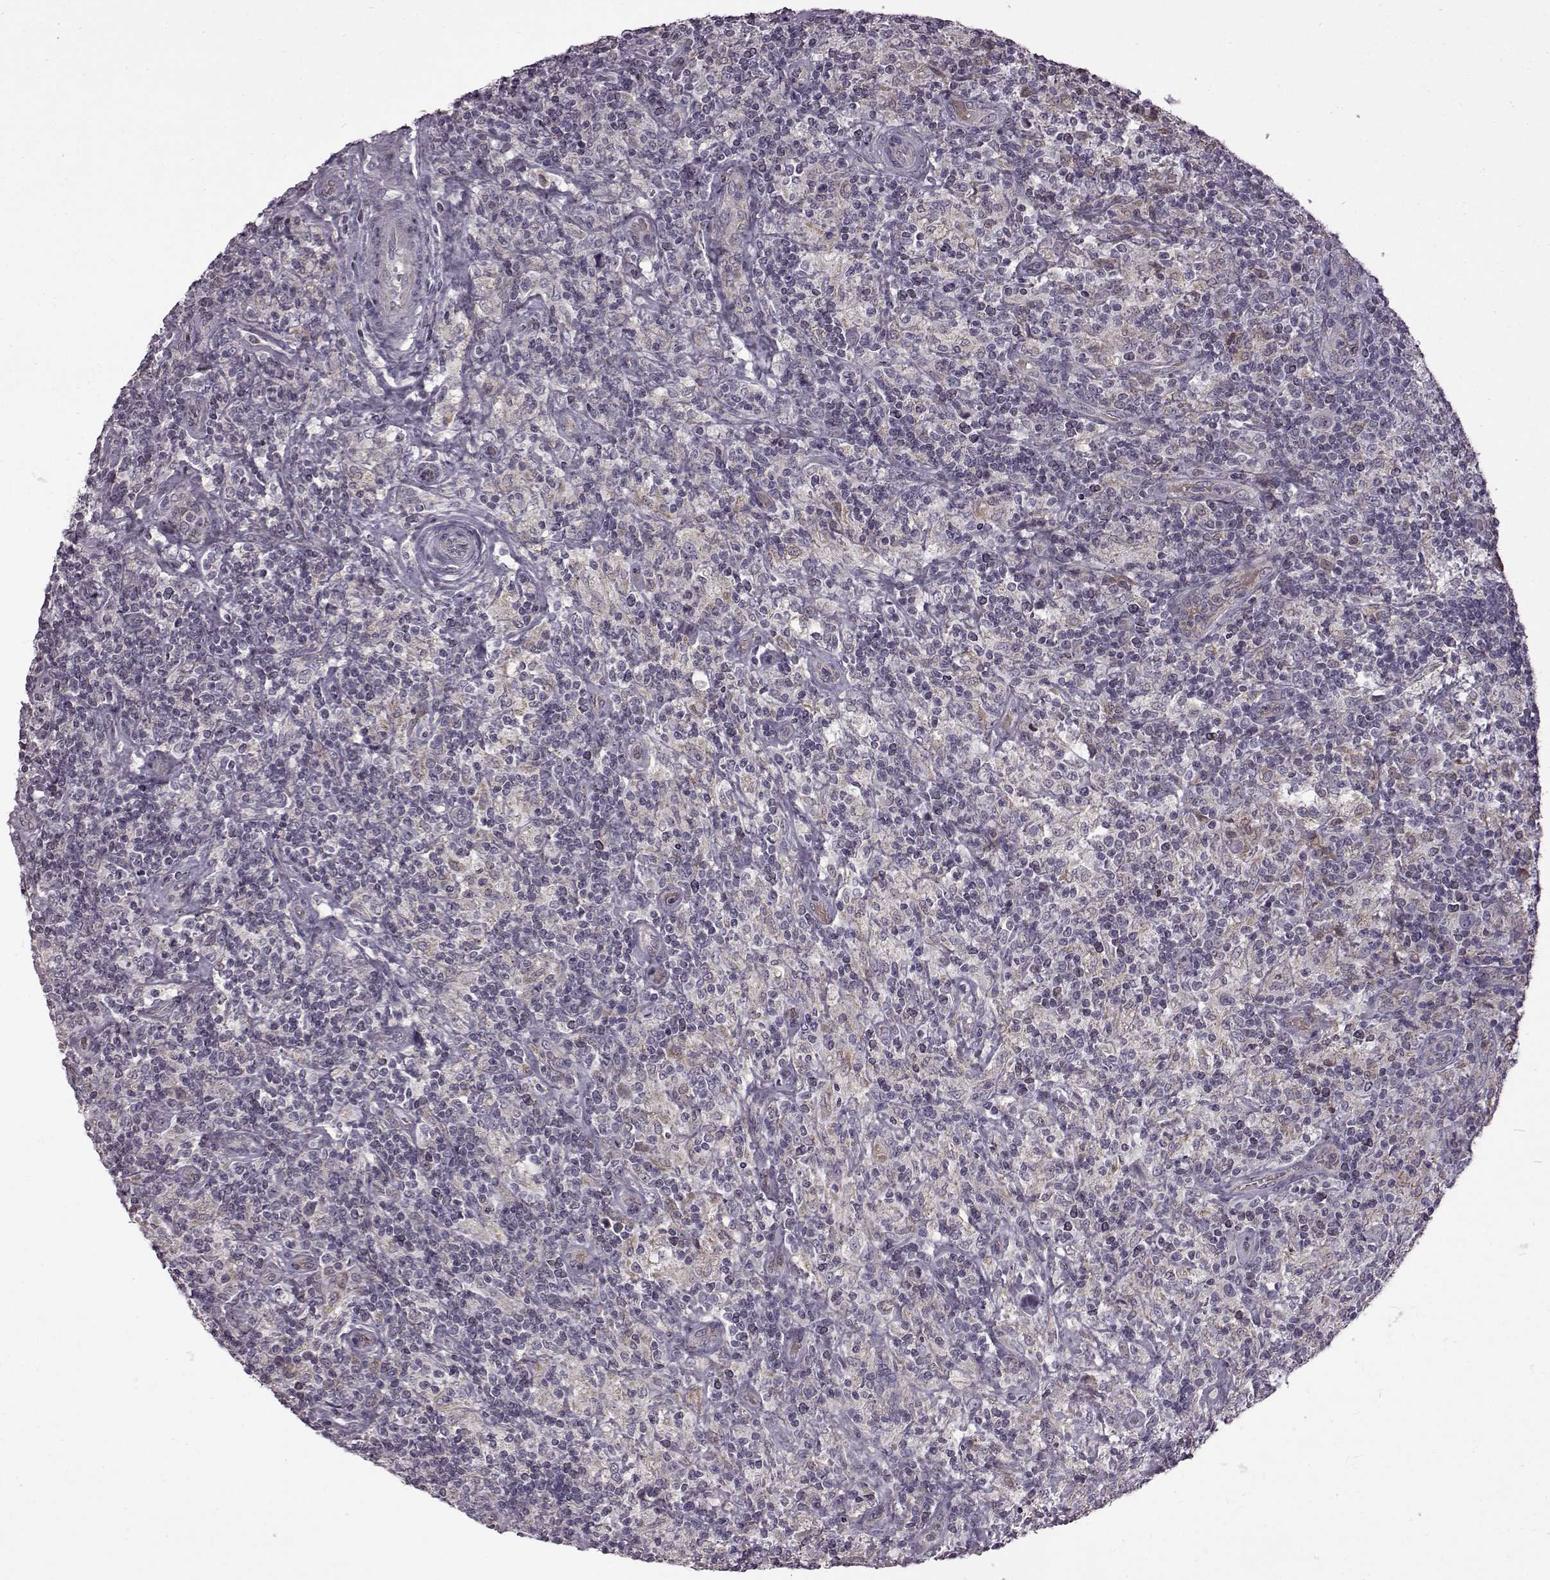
{"staining": {"intensity": "weak", "quantity": "<25%", "location": "cytoplasmic/membranous"}, "tissue": "lymphoma", "cell_type": "Tumor cells", "image_type": "cancer", "snomed": [{"axis": "morphology", "description": "Hodgkin's disease, NOS"}, {"axis": "topography", "description": "Lymph node"}], "caption": "IHC of Hodgkin's disease displays no staining in tumor cells.", "gene": "B3GNT6", "patient": {"sex": "male", "age": 70}}